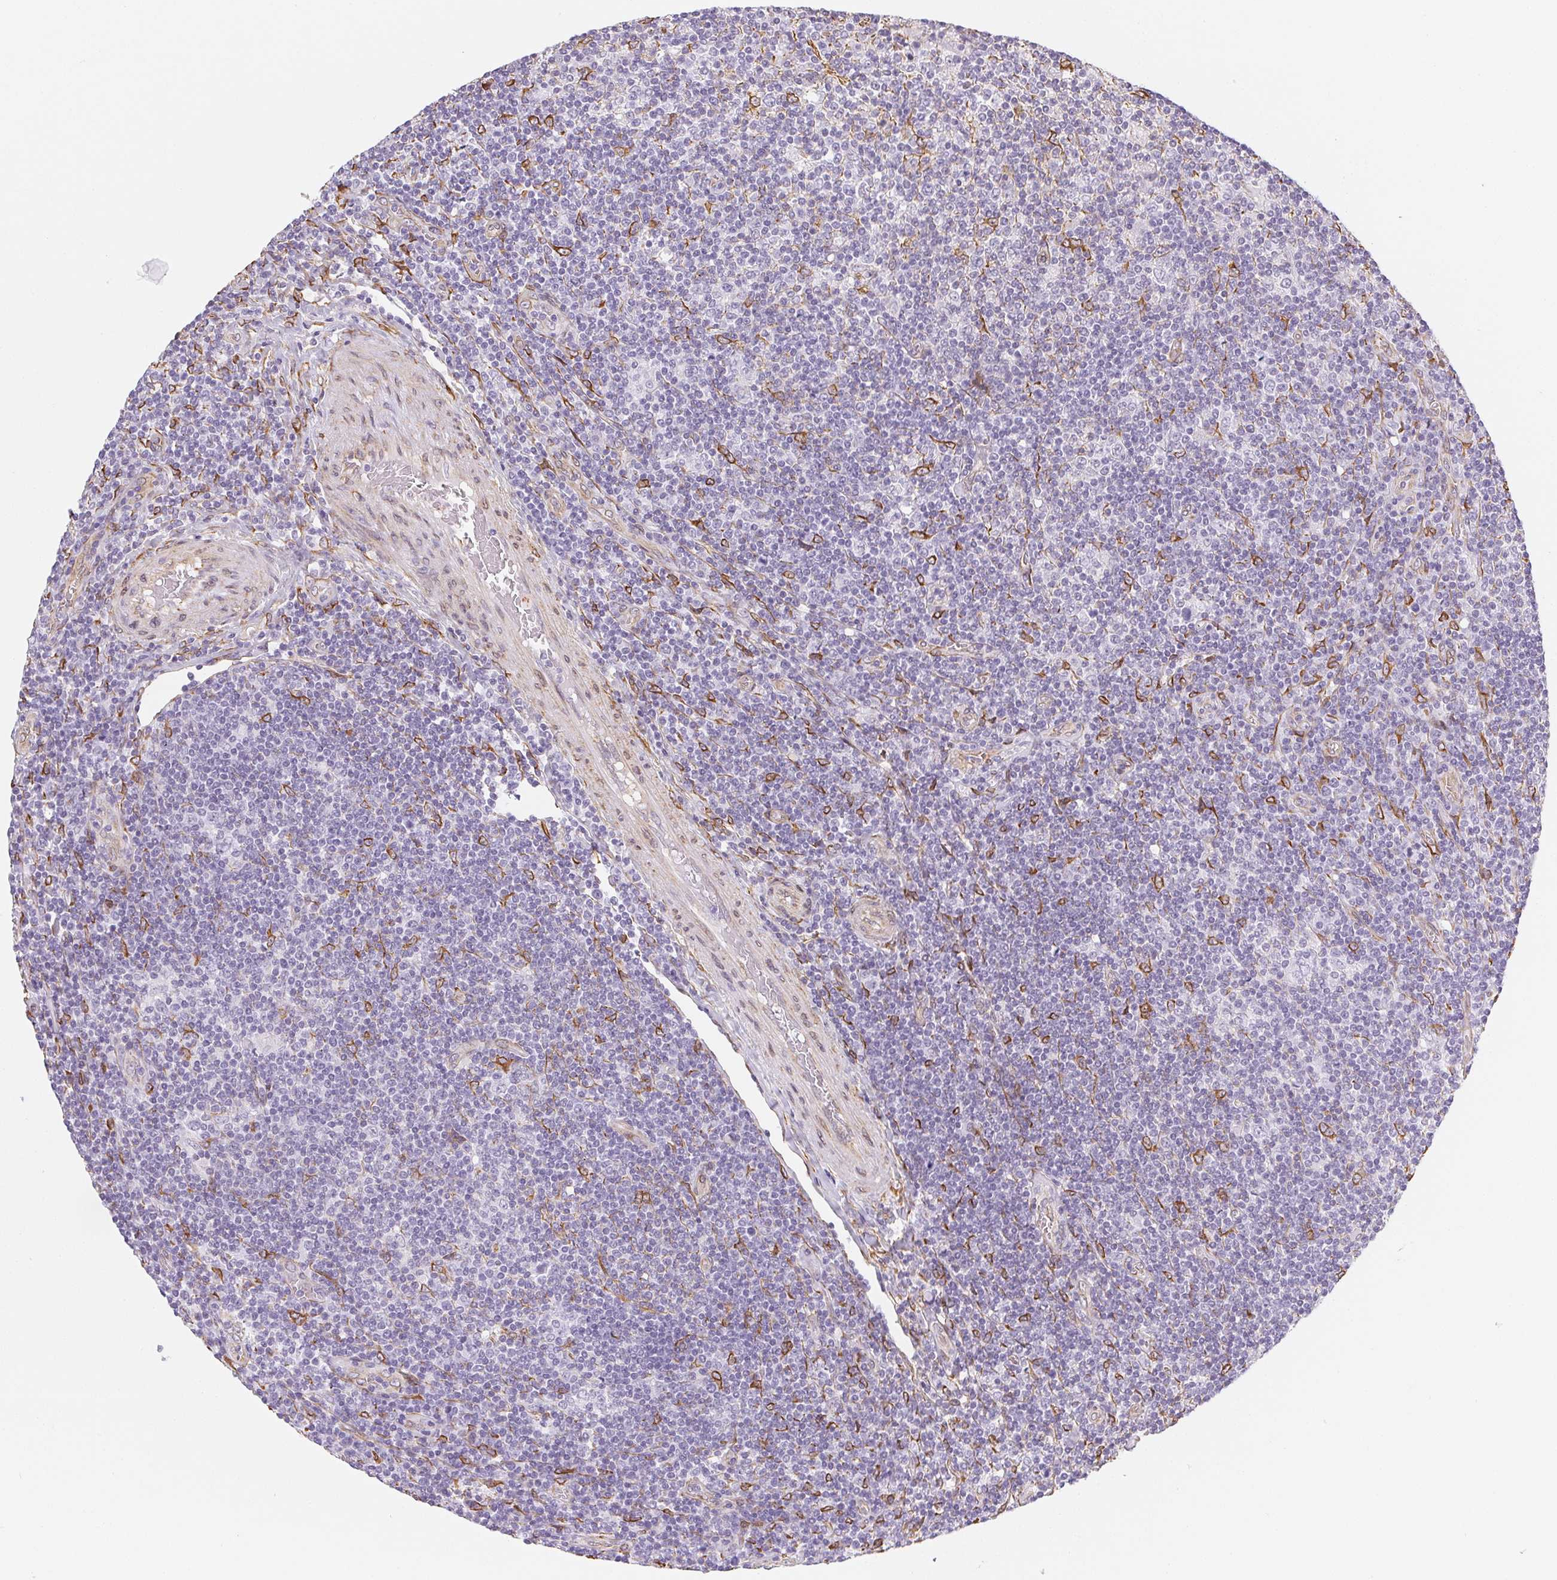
{"staining": {"intensity": "negative", "quantity": "none", "location": "none"}, "tissue": "lymphoma", "cell_type": "Tumor cells", "image_type": "cancer", "snomed": [{"axis": "morphology", "description": "Hodgkin's disease, NOS"}, {"axis": "topography", "description": "Lymph node"}], "caption": "DAB (3,3'-diaminobenzidine) immunohistochemical staining of Hodgkin's disease displays no significant staining in tumor cells. Nuclei are stained in blue.", "gene": "RSBN1", "patient": {"sex": "male", "age": 40}}